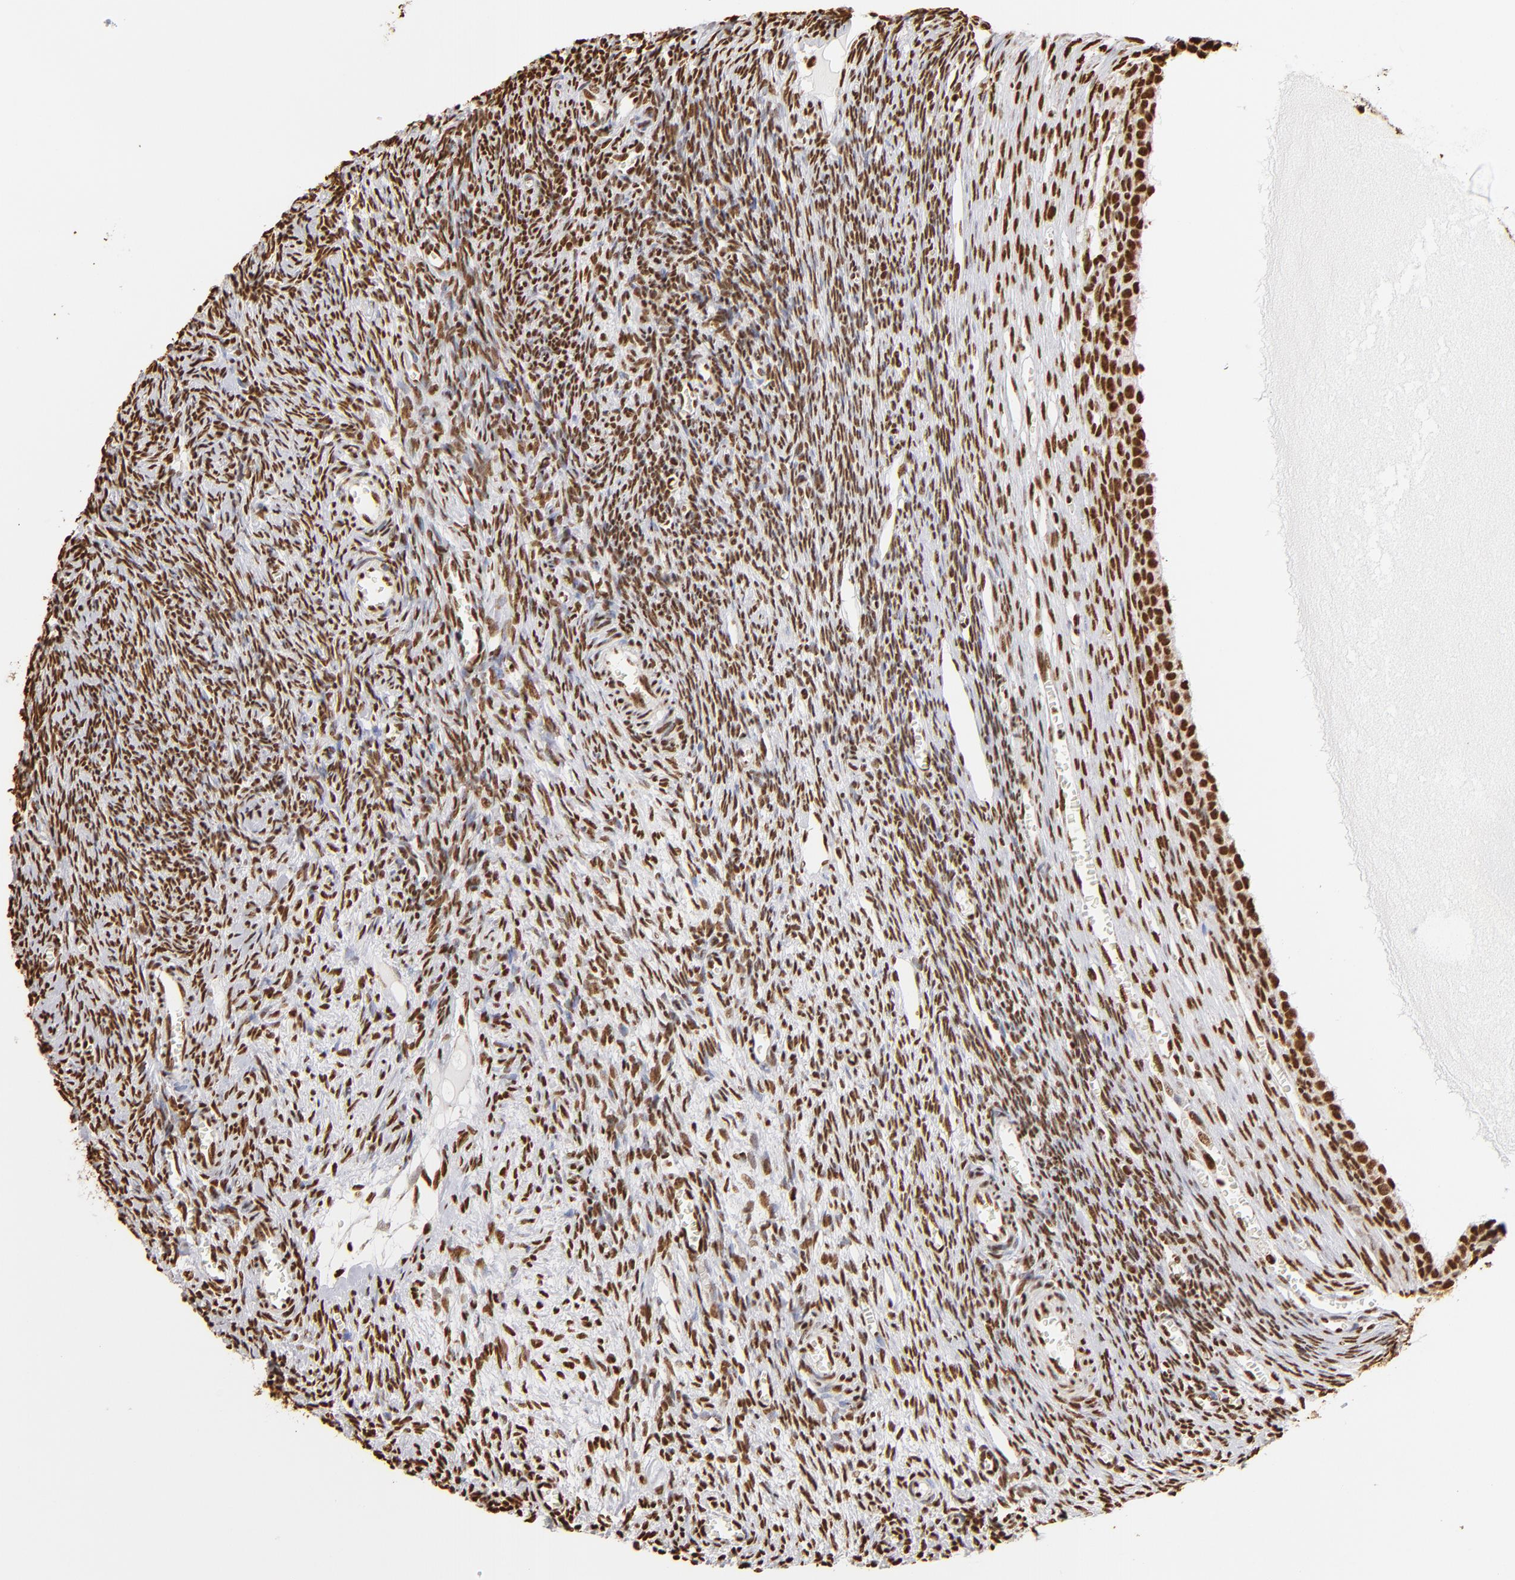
{"staining": {"intensity": "strong", "quantity": ">75%", "location": "nuclear"}, "tissue": "ovary", "cell_type": "Follicle cells", "image_type": "normal", "snomed": [{"axis": "morphology", "description": "Normal tissue, NOS"}, {"axis": "topography", "description": "Ovary"}], "caption": "DAB (3,3'-diaminobenzidine) immunohistochemical staining of unremarkable human ovary displays strong nuclear protein positivity in about >75% of follicle cells.", "gene": "ILF3", "patient": {"sex": "female", "age": 27}}